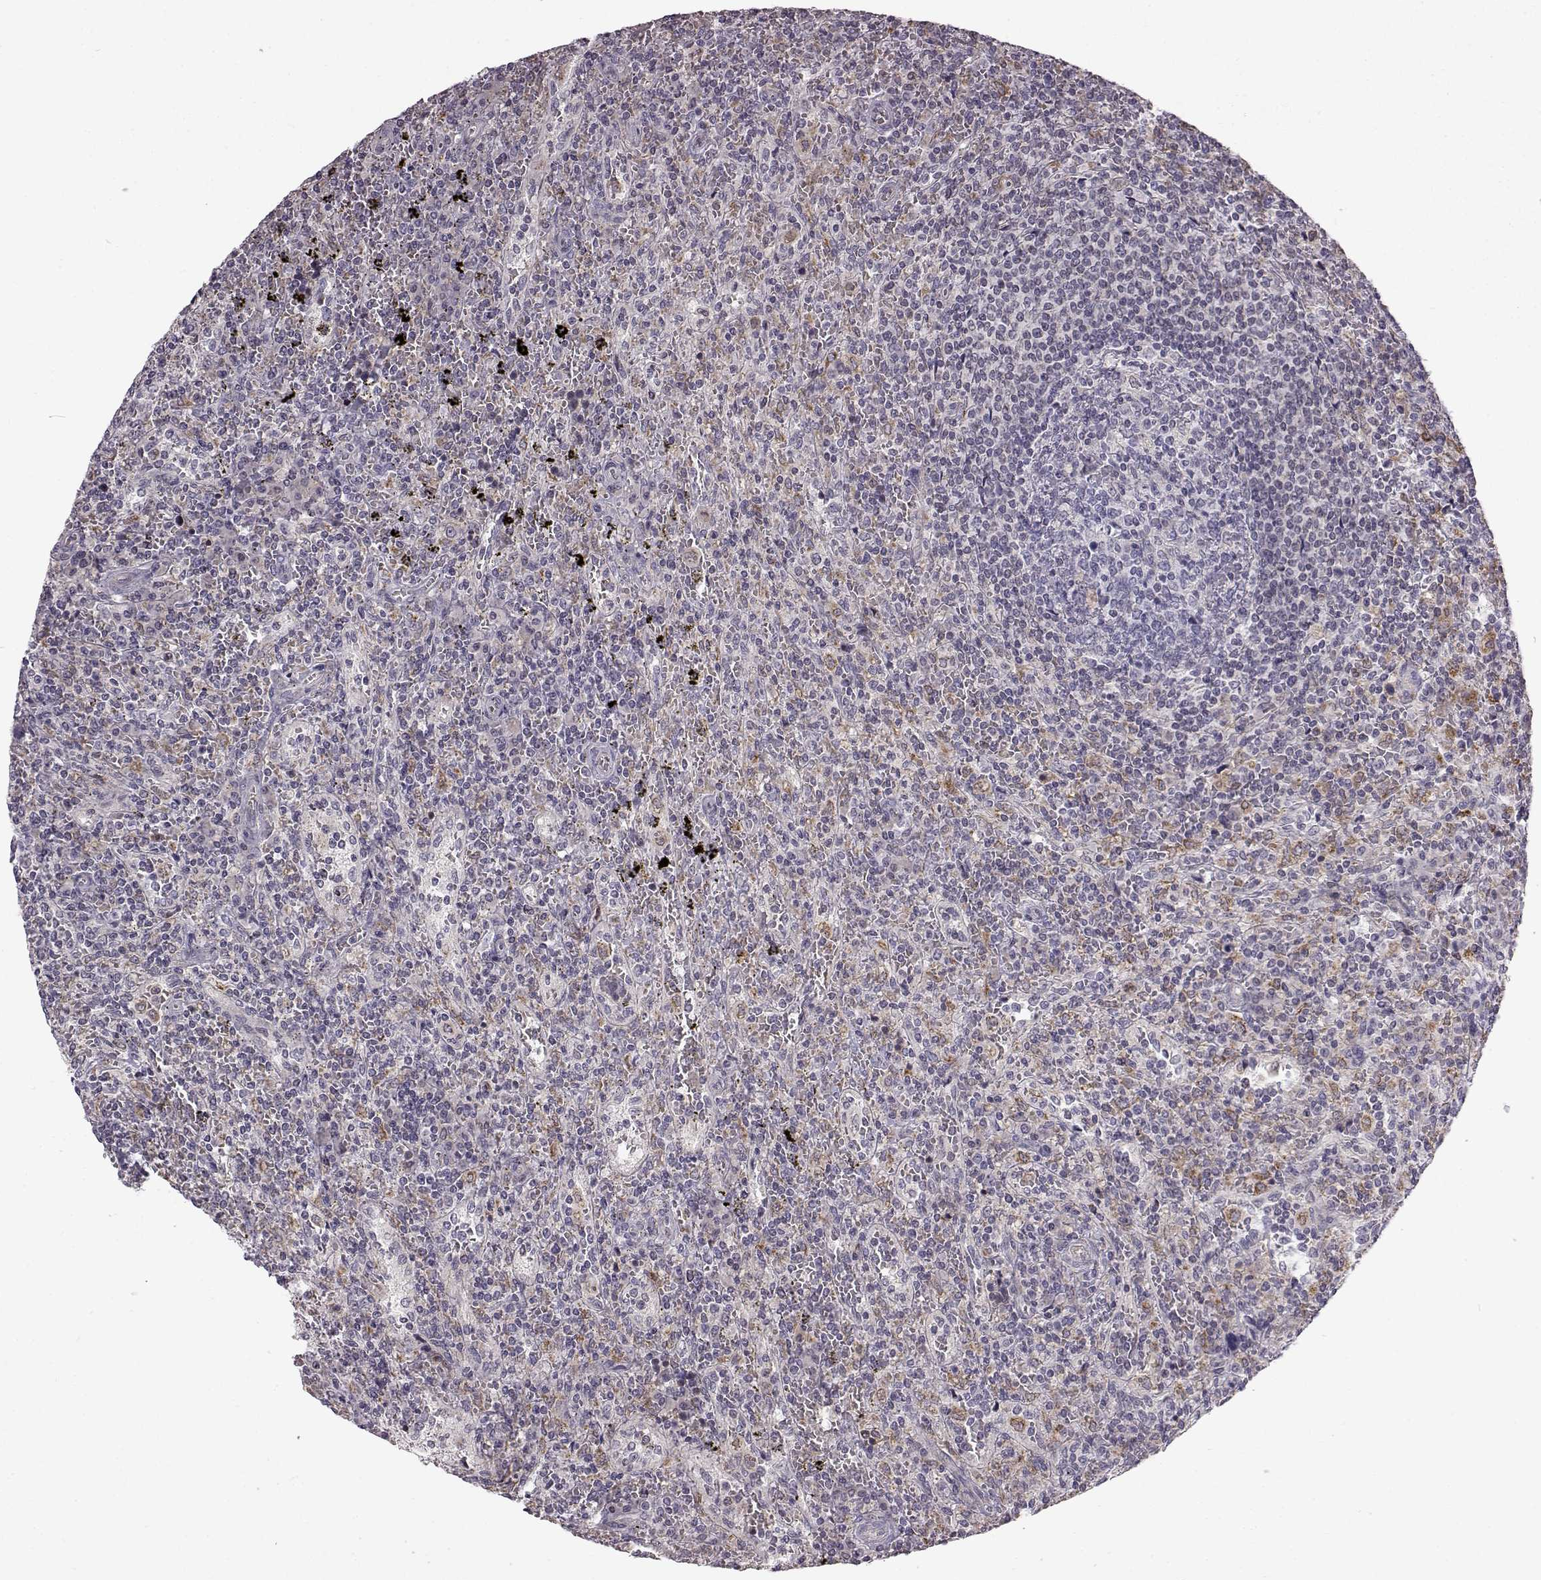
{"staining": {"intensity": "weak", "quantity": "<25%", "location": "cytoplasmic/membranous"}, "tissue": "lymphoma", "cell_type": "Tumor cells", "image_type": "cancer", "snomed": [{"axis": "morphology", "description": "Malignant lymphoma, non-Hodgkin's type, Low grade"}, {"axis": "topography", "description": "Spleen"}], "caption": "Immunohistochemistry micrograph of neoplastic tissue: lymphoma stained with DAB (3,3'-diaminobenzidine) reveals no significant protein staining in tumor cells.", "gene": "B3GNT6", "patient": {"sex": "male", "age": 62}}